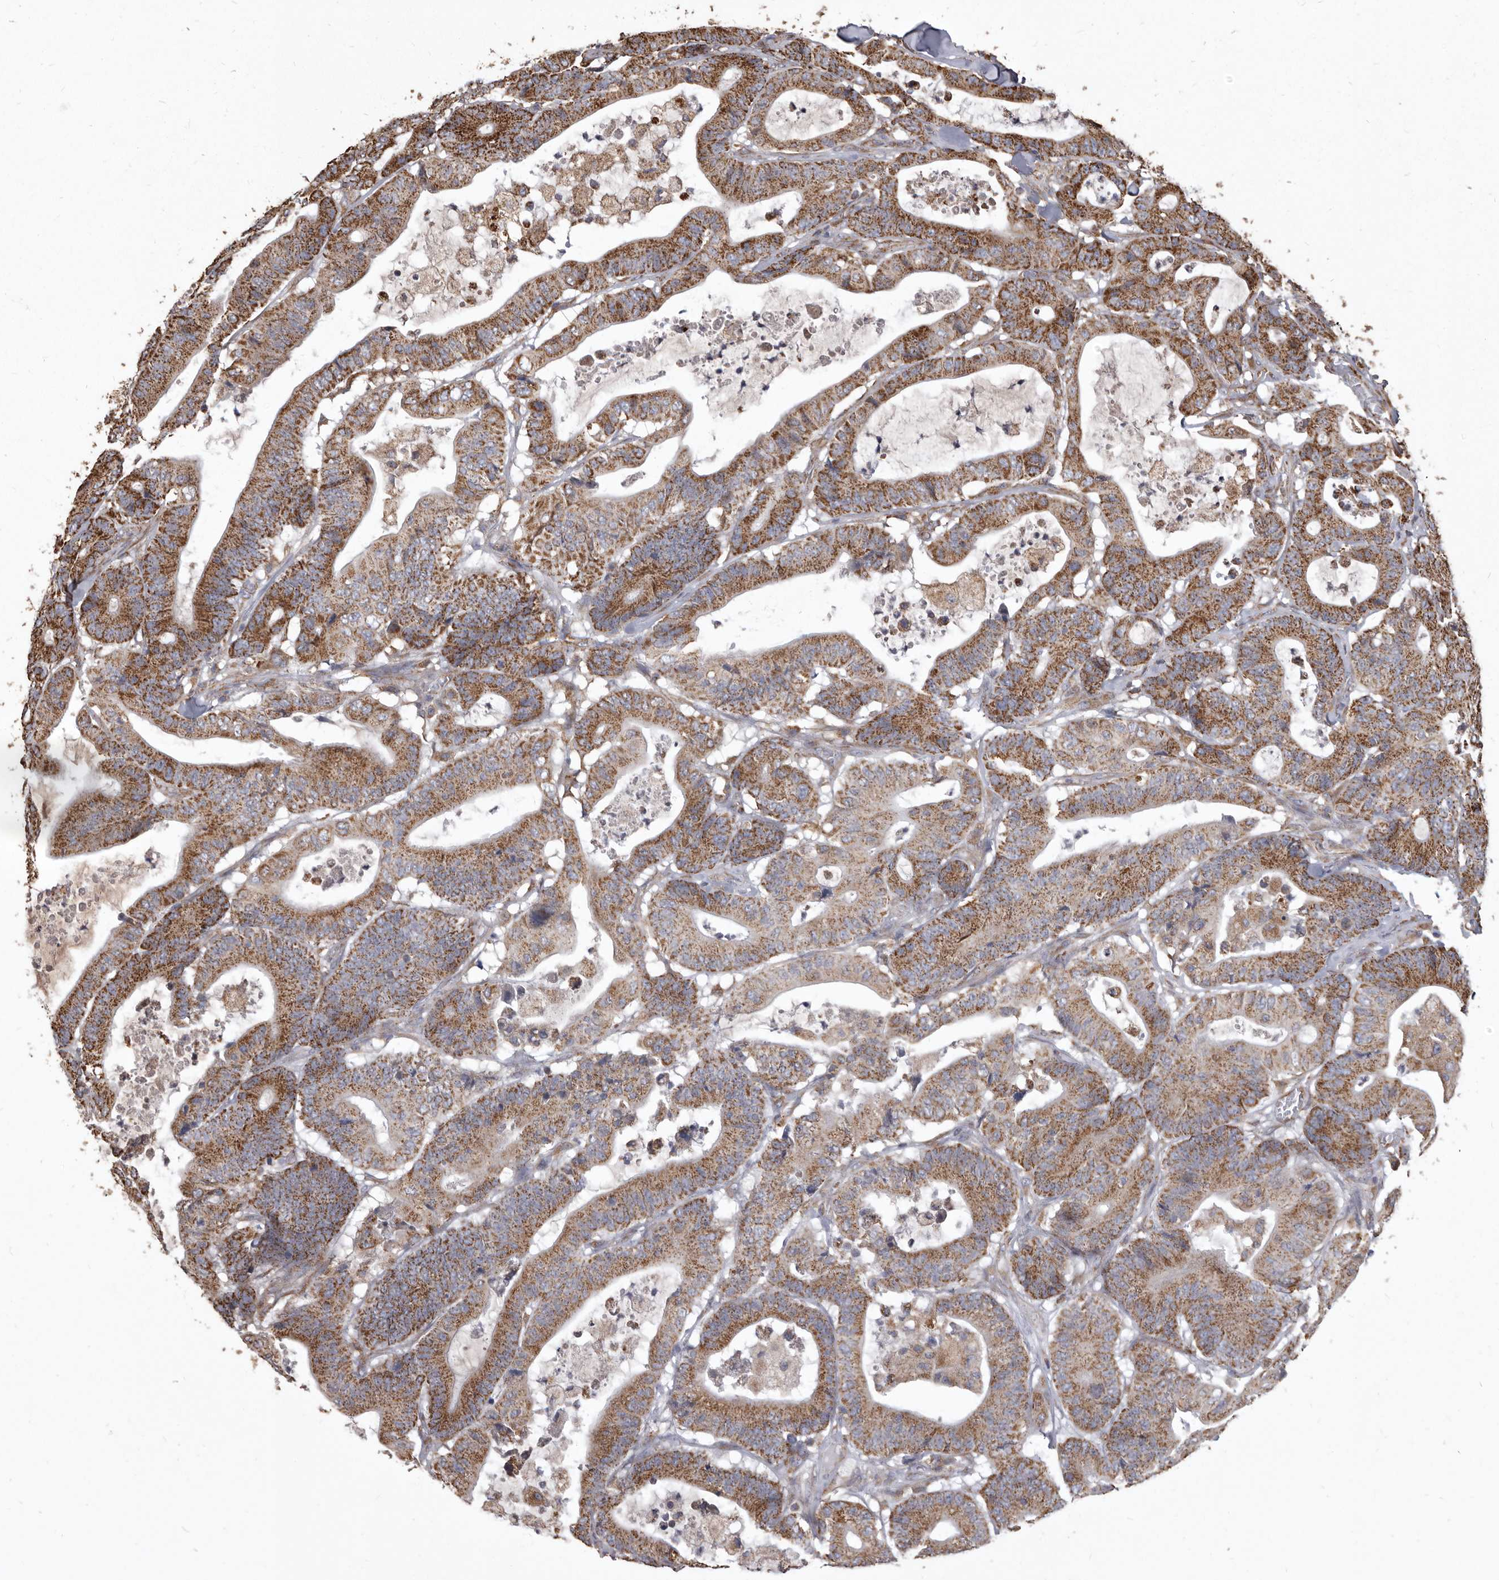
{"staining": {"intensity": "moderate", "quantity": ">75%", "location": "cytoplasmic/membranous"}, "tissue": "colorectal cancer", "cell_type": "Tumor cells", "image_type": "cancer", "snomed": [{"axis": "morphology", "description": "Adenocarcinoma, NOS"}, {"axis": "topography", "description": "Colon"}], "caption": "IHC histopathology image of neoplastic tissue: human colorectal adenocarcinoma stained using IHC demonstrates medium levels of moderate protein expression localized specifically in the cytoplasmic/membranous of tumor cells, appearing as a cytoplasmic/membranous brown color.", "gene": "CDK5RAP3", "patient": {"sex": "female", "age": 84}}